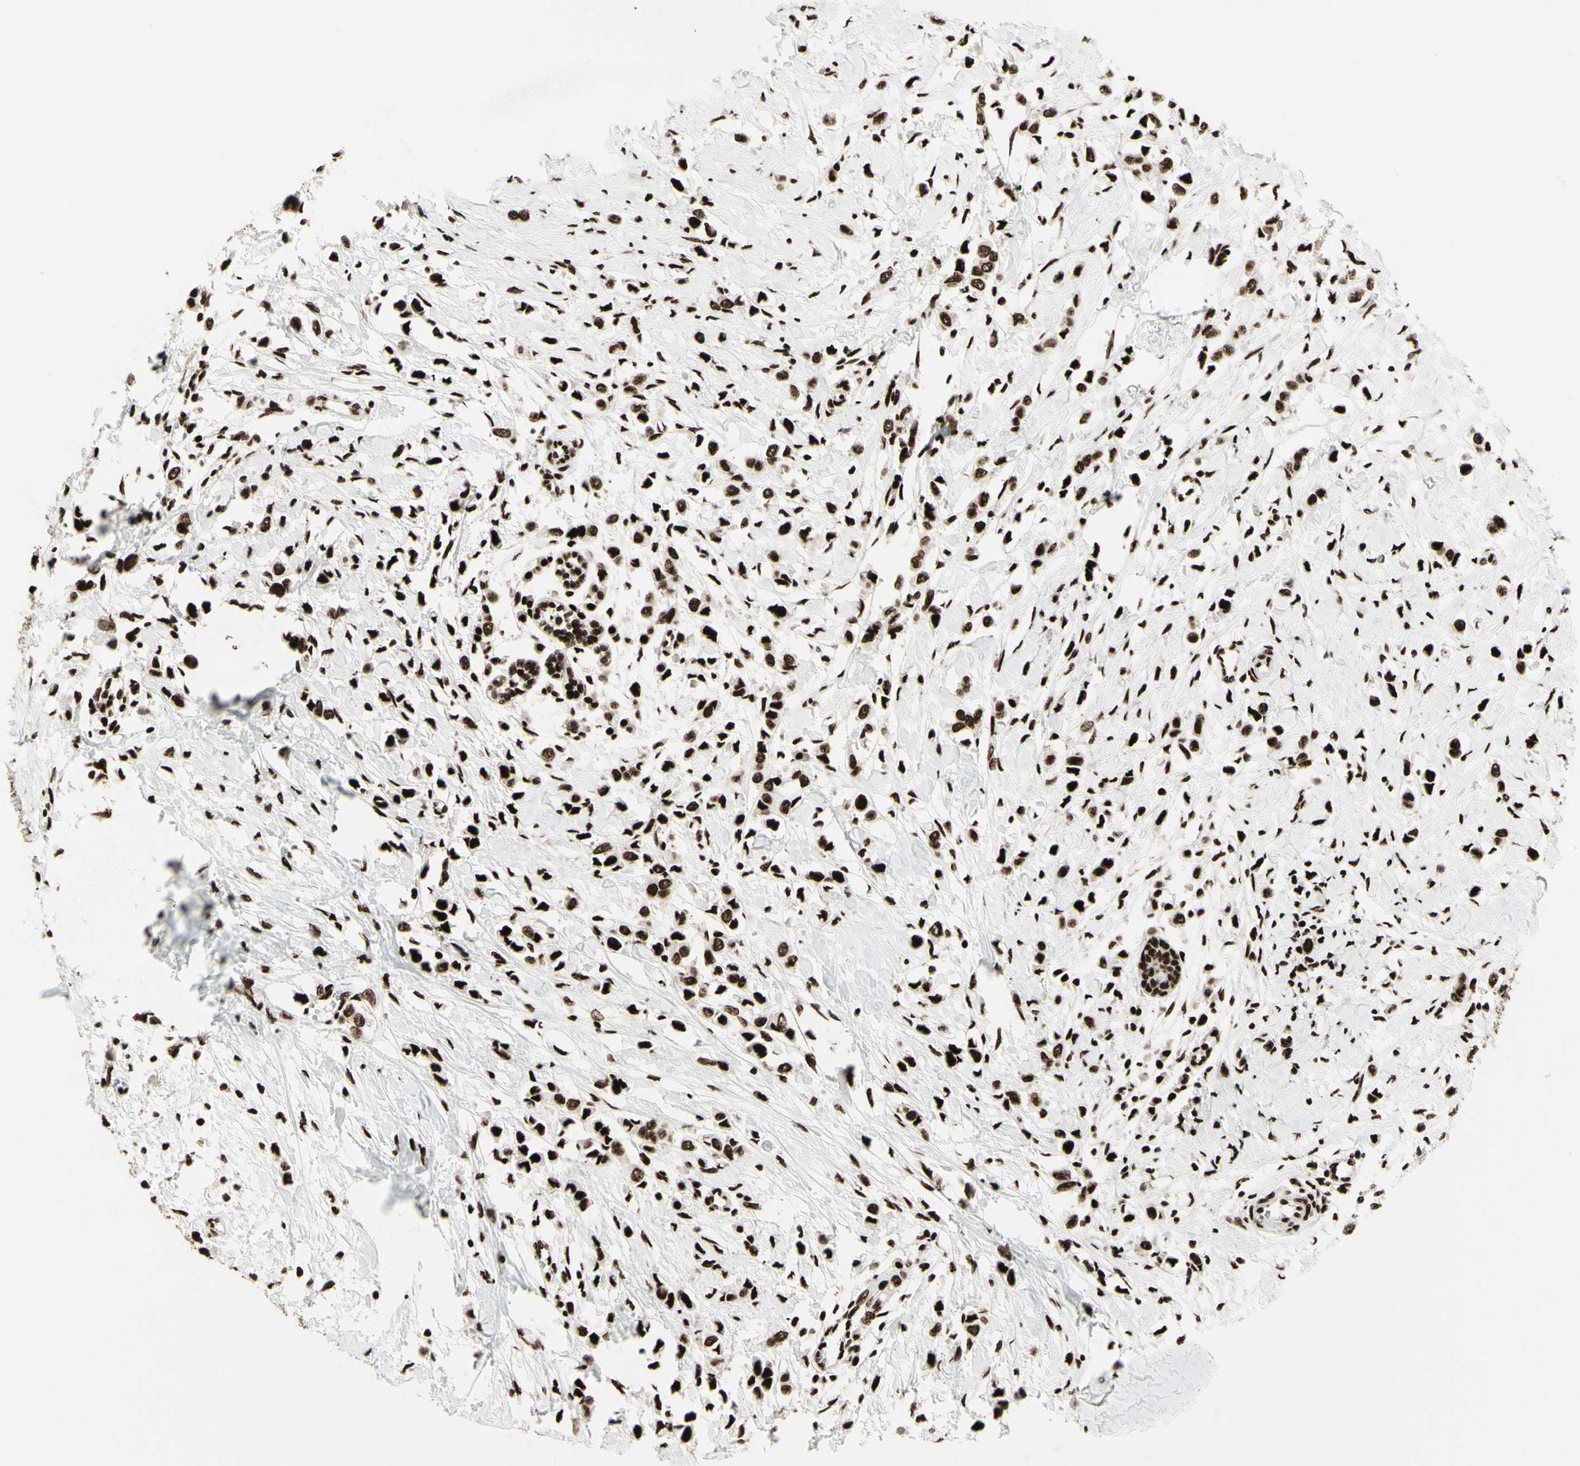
{"staining": {"intensity": "strong", "quantity": ">75%", "location": "nuclear"}, "tissue": "breast cancer", "cell_type": "Tumor cells", "image_type": "cancer", "snomed": [{"axis": "morphology", "description": "Lobular carcinoma"}, {"axis": "topography", "description": "Breast"}], "caption": "Breast cancer was stained to show a protein in brown. There is high levels of strong nuclear expression in approximately >75% of tumor cells. The protein of interest is stained brown, and the nuclei are stained in blue (DAB IHC with brightfield microscopy, high magnification).", "gene": "U2AF2", "patient": {"sex": "female", "age": 51}}